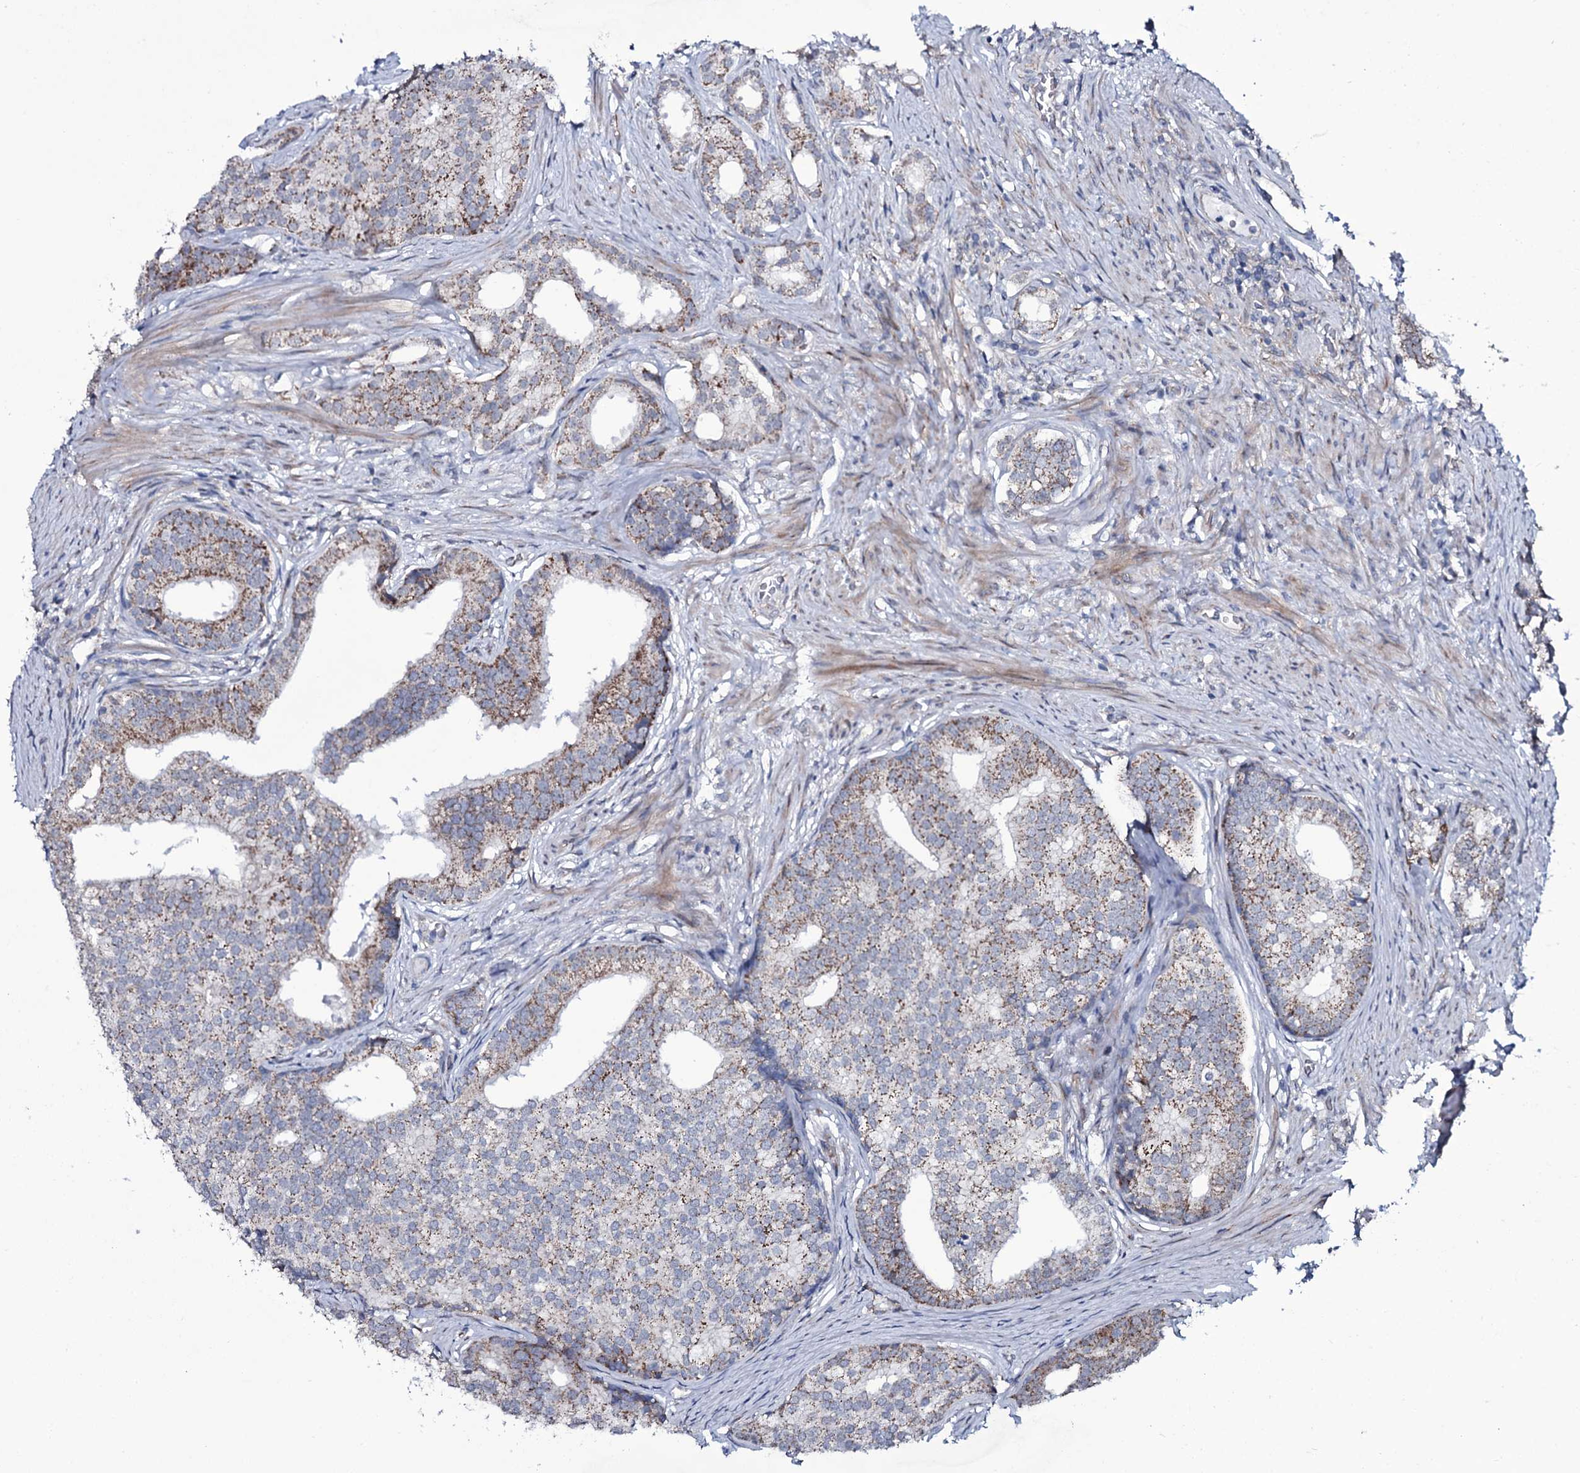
{"staining": {"intensity": "moderate", "quantity": "25%-75%", "location": "cytoplasmic/membranous"}, "tissue": "prostate cancer", "cell_type": "Tumor cells", "image_type": "cancer", "snomed": [{"axis": "morphology", "description": "Adenocarcinoma, Low grade"}, {"axis": "topography", "description": "Prostate"}], "caption": "This image exhibits IHC staining of adenocarcinoma (low-grade) (prostate), with medium moderate cytoplasmic/membranous expression in about 25%-75% of tumor cells.", "gene": "WIPF3", "patient": {"sex": "male", "age": 71}}